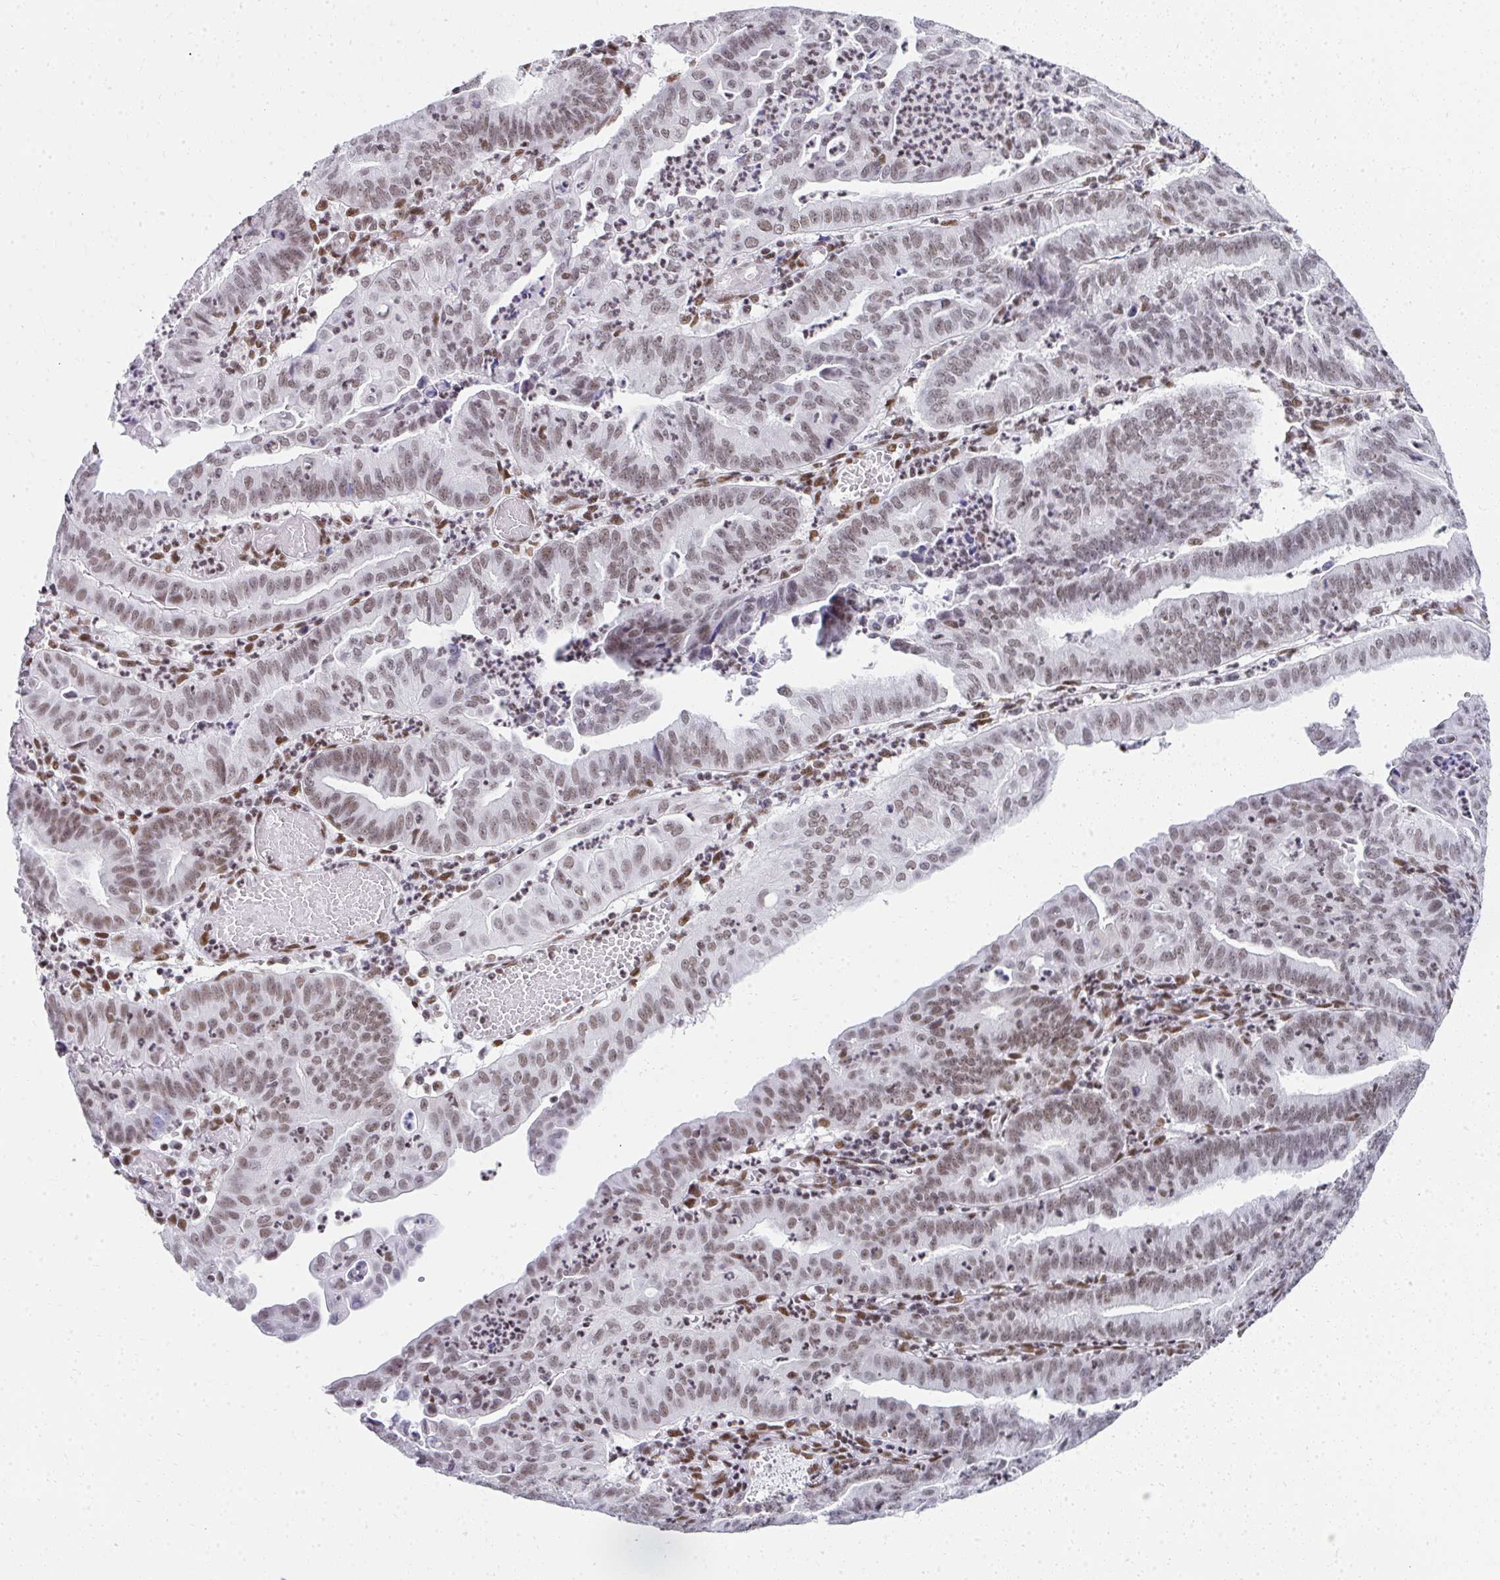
{"staining": {"intensity": "weak", "quantity": ">75%", "location": "nuclear"}, "tissue": "endometrial cancer", "cell_type": "Tumor cells", "image_type": "cancer", "snomed": [{"axis": "morphology", "description": "Adenocarcinoma, NOS"}, {"axis": "topography", "description": "Endometrium"}], "caption": "A photomicrograph of endometrial adenocarcinoma stained for a protein exhibits weak nuclear brown staining in tumor cells.", "gene": "CREBBP", "patient": {"sex": "female", "age": 60}}